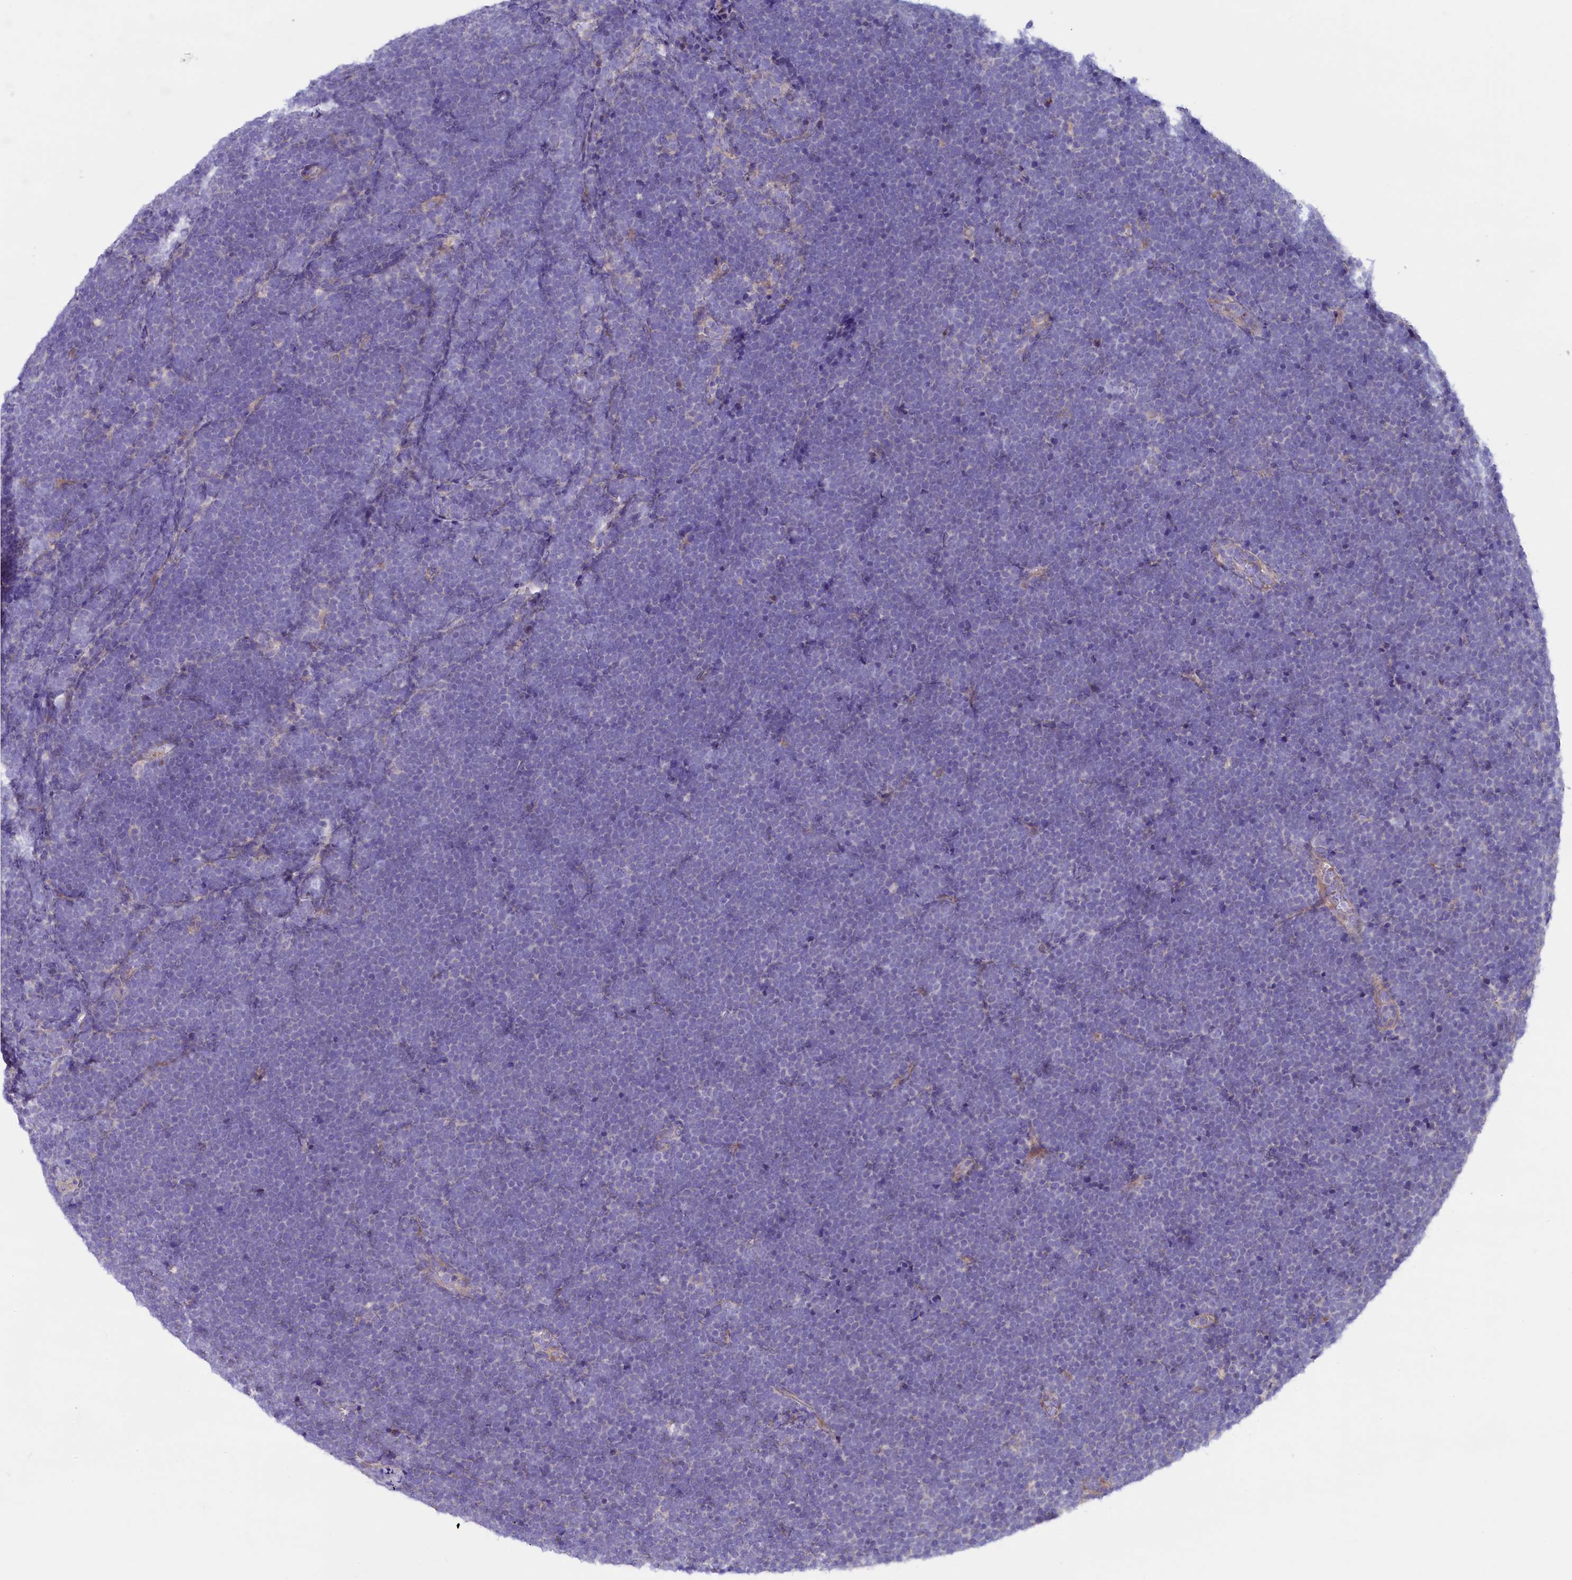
{"staining": {"intensity": "negative", "quantity": "none", "location": "none"}, "tissue": "lymphoma", "cell_type": "Tumor cells", "image_type": "cancer", "snomed": [{"axis": "morphology", "description": "Malignant lymphoma, non-Hodgkin's type, High grade"}, {"axis": "topography", "description": "Lymph node"}], "caption": "Tumor cells show no significant protein positivity in lymphoma.", "gene": "GPR108", "patient": {"sex": "male", "age": 13}}